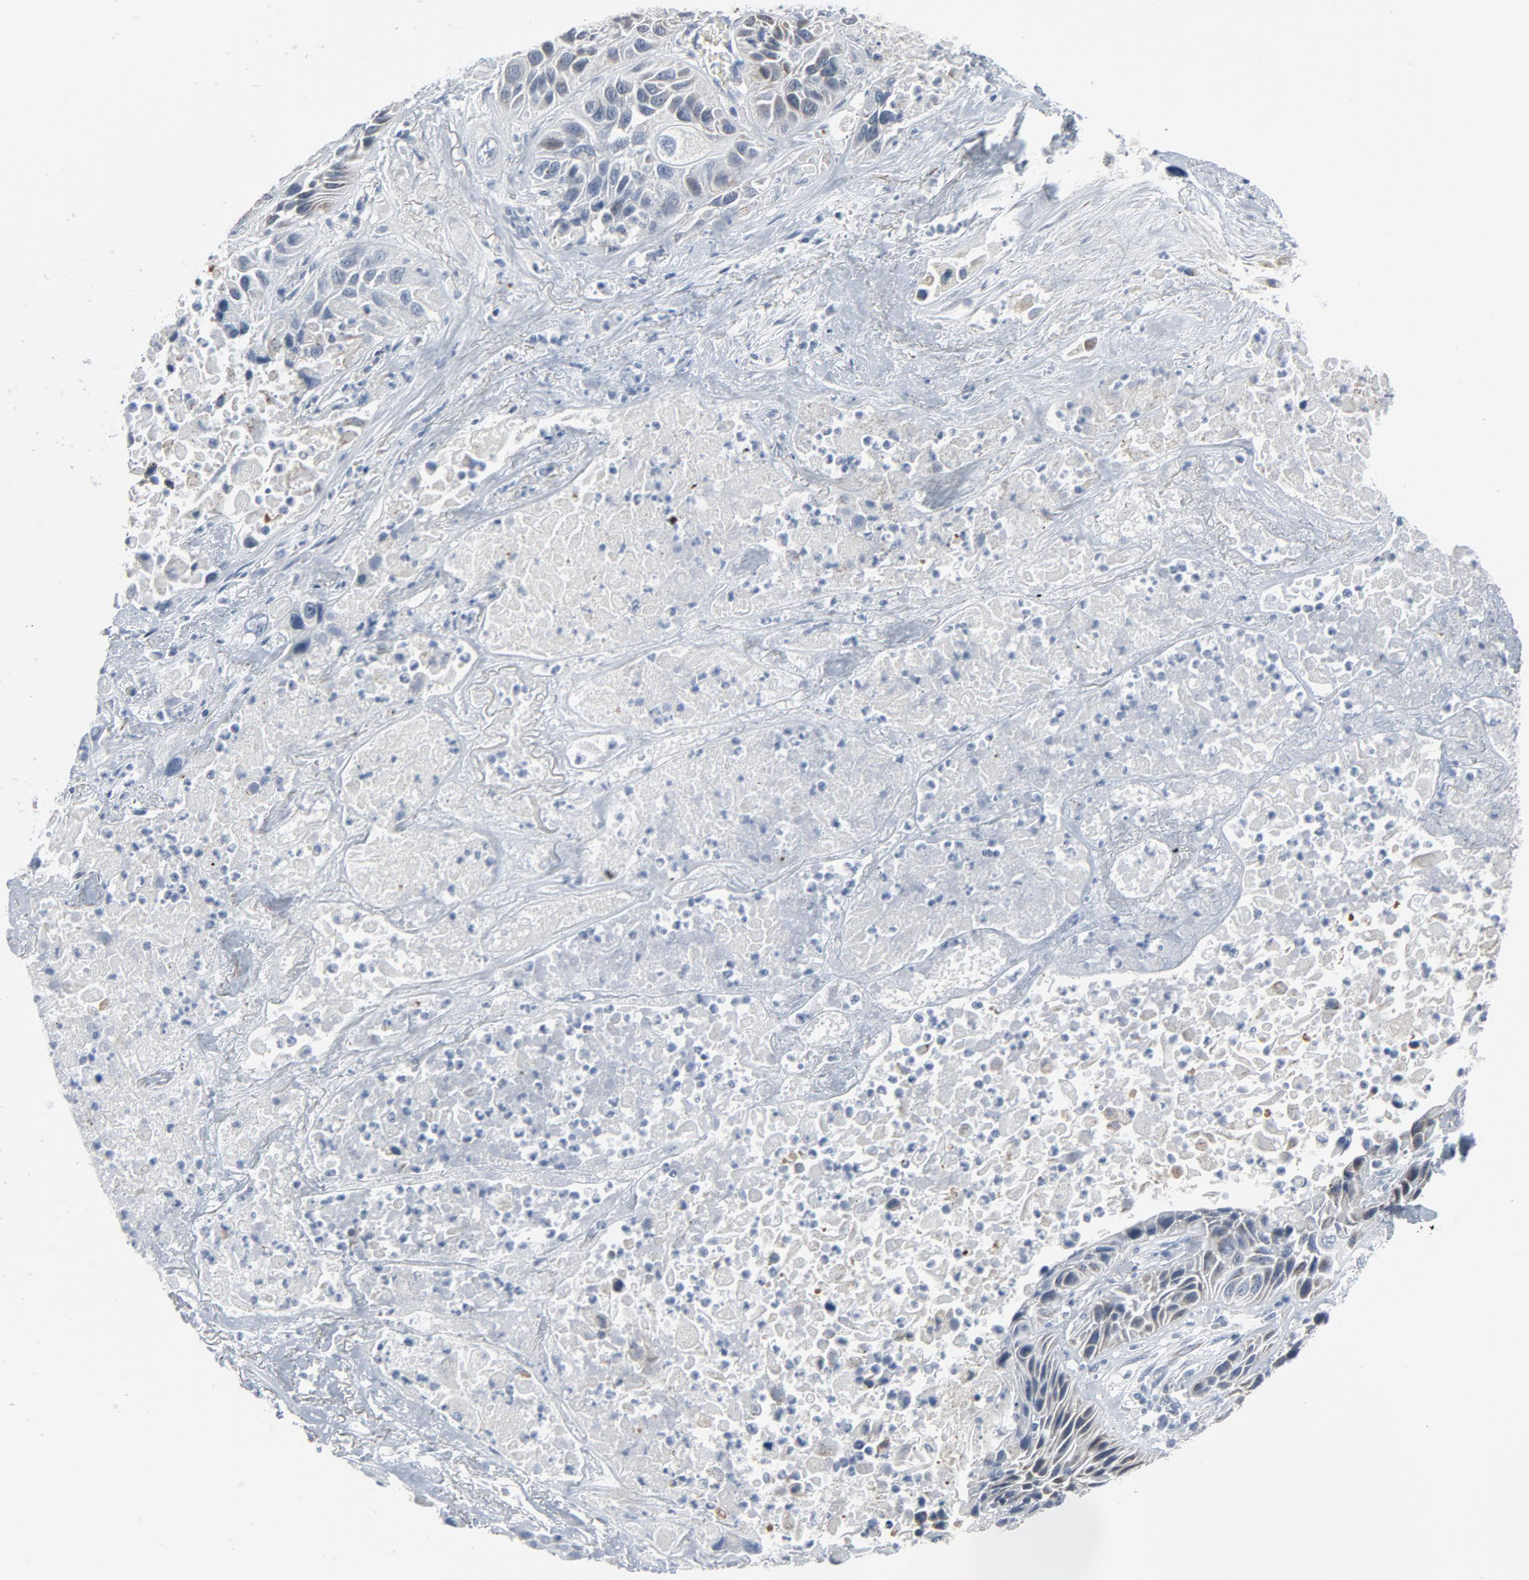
{"staining": {"intensity": "negative", "quantity": "none", "location": "none"}, "tissue": "lung cancer", "cell_type": "Tumor cells", "image_type": "cancer", "snomed": [{"axis": "morphology", "description": "Squamous cell carcinoma, NOS"}, {"axis": "topography", "description": "Lung"}], "caption": "A photomicrograph of human lung cancer (squamous cell carcinoma) is negative for staining in tumor cells.", "gene": "GPX2", "patient": {"sex": "female", "age": 76}}